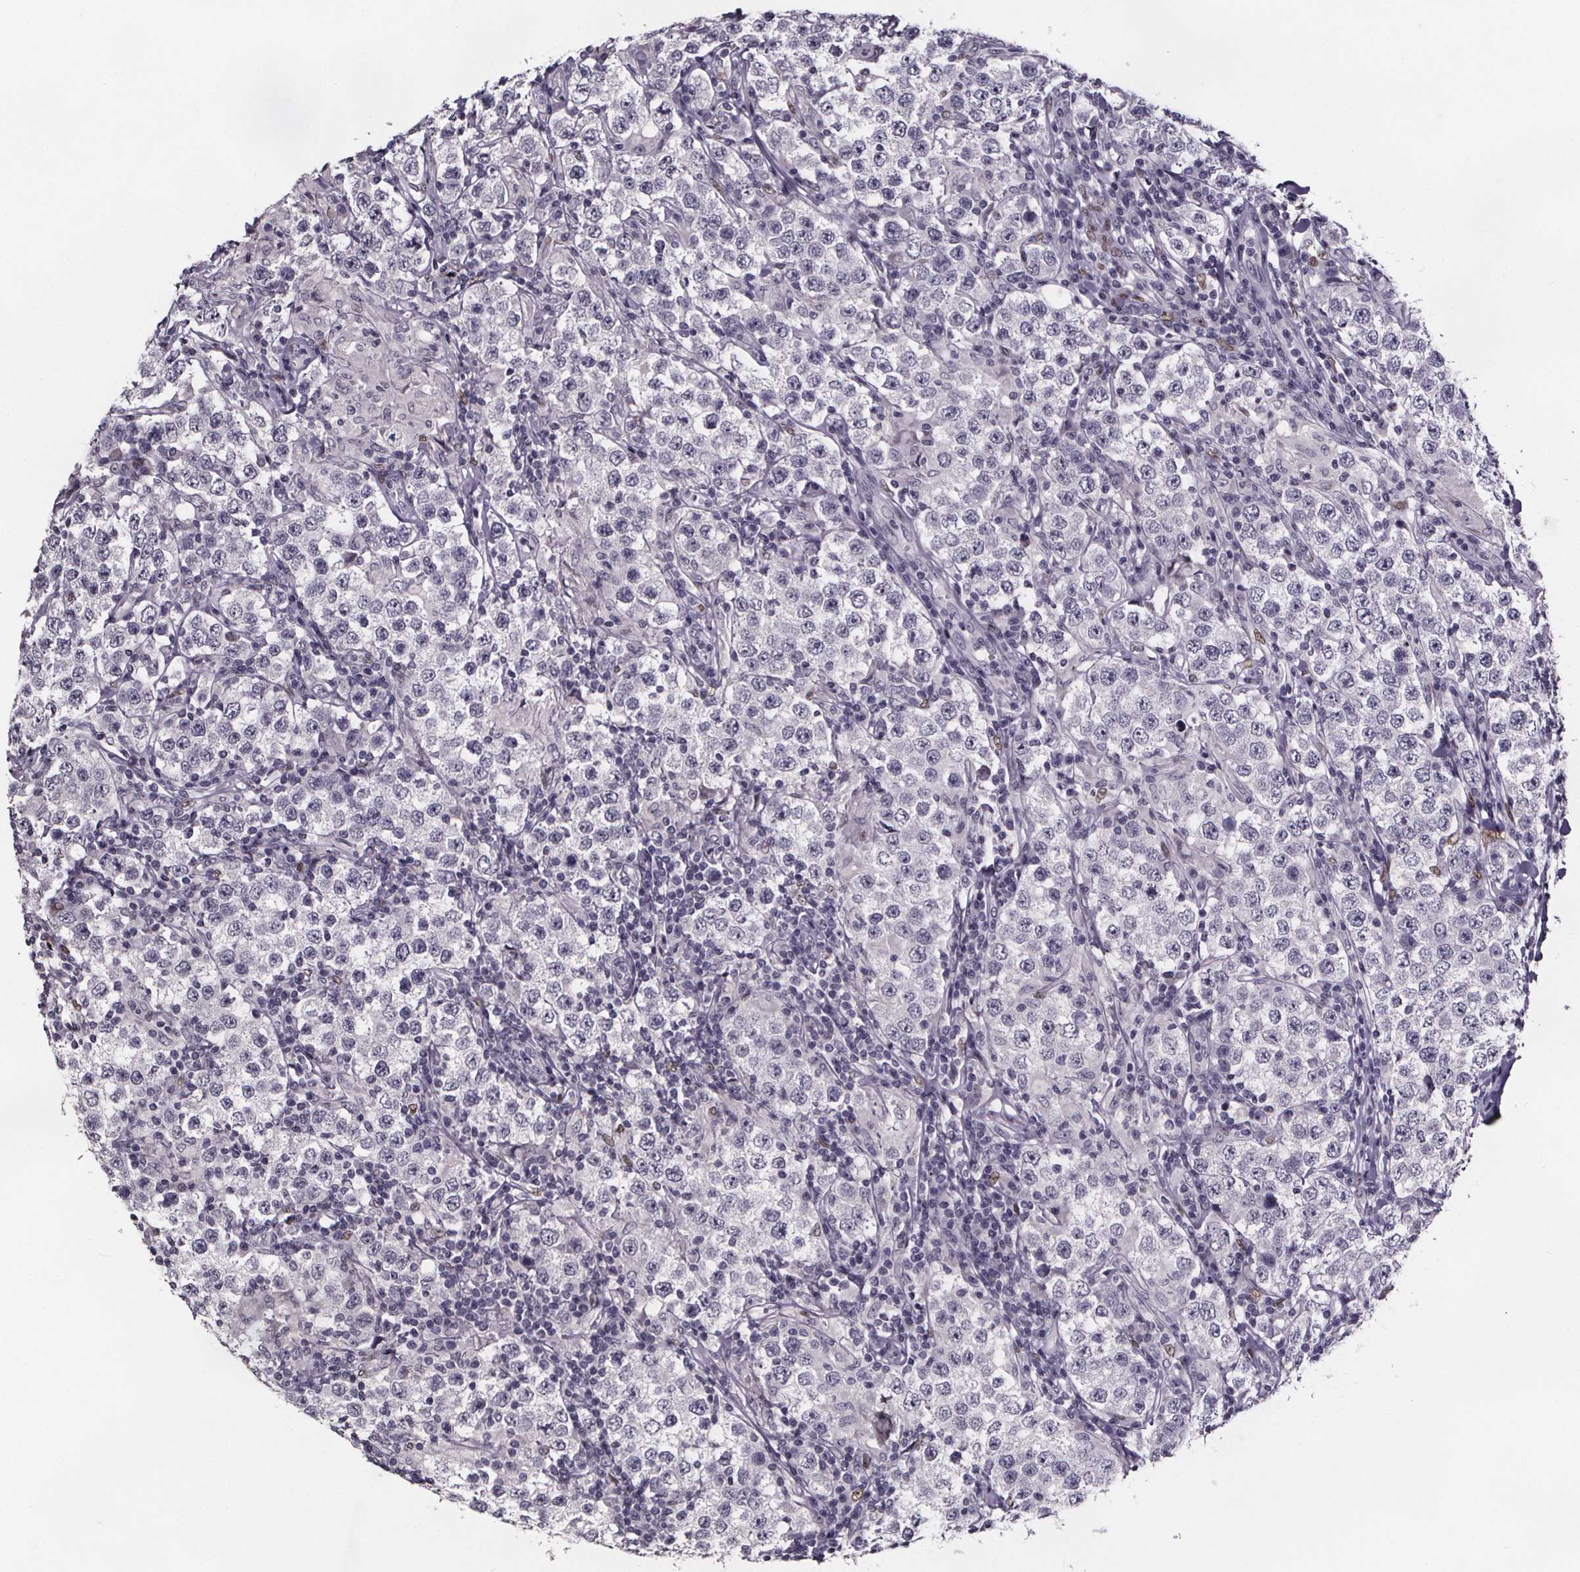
{"staining": {"intensity": "negative", "quantity": "none", "location": "none"}, "tissue": "testis cancer", "cell_type": "Tumor cells", "image_type": "cancer", "snomed": [{"axis": "morphology", "description": "Seminoma, NOS"}, {"axis": "morphology", "description": "Carcinoma, Embryonal, NOS"}, {"axis": "topography", "description": "Testis"}], "caption": "Histopathology image shows no protein expression in tumor cells of testis cancer tissue.", "gene": "AR", "patient": {"sex": "male", "age": 41}}